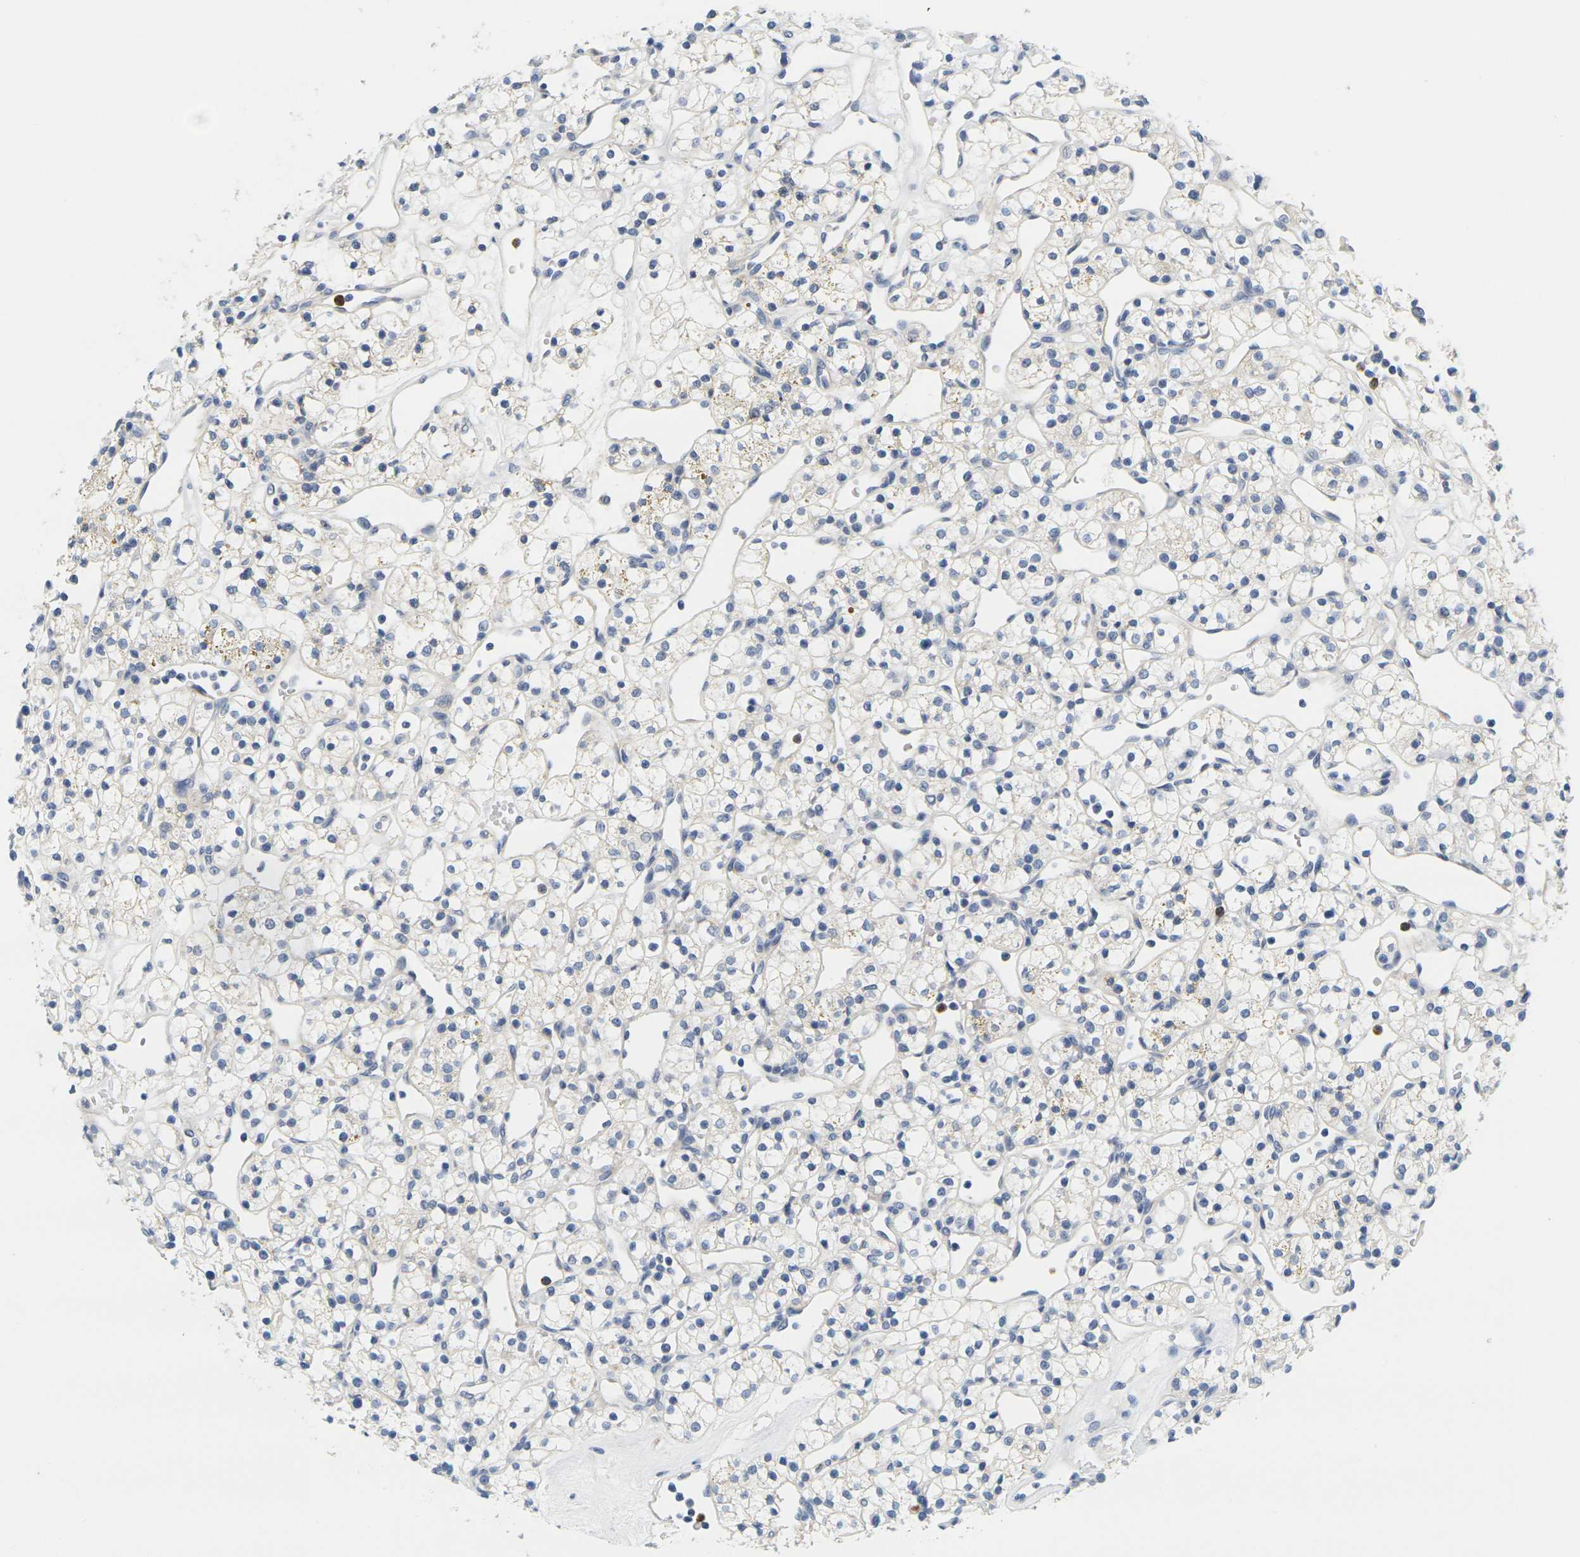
{"staining": {"intensity": "weak", "quantity": "25%-75%", "location": "cytoplasmic/membranous"}, "tissue": "renal cancer", "cell_type": "Tumor cells", "image_type": "cancer", "snomed": [{"axis": "morphology", "description": "Adenocarcinoma, NOS"}, {"axis": "topography", "description": "Kidney"}], "caption": "Adenocarcinoma (renal) stained with a brown dye reveals weak cytoplasmic/membranous positive staining in approximately 25%-75% of tumor cells.", "gene": "KLK5", "patient": {"sex": "female", "age": 60}}